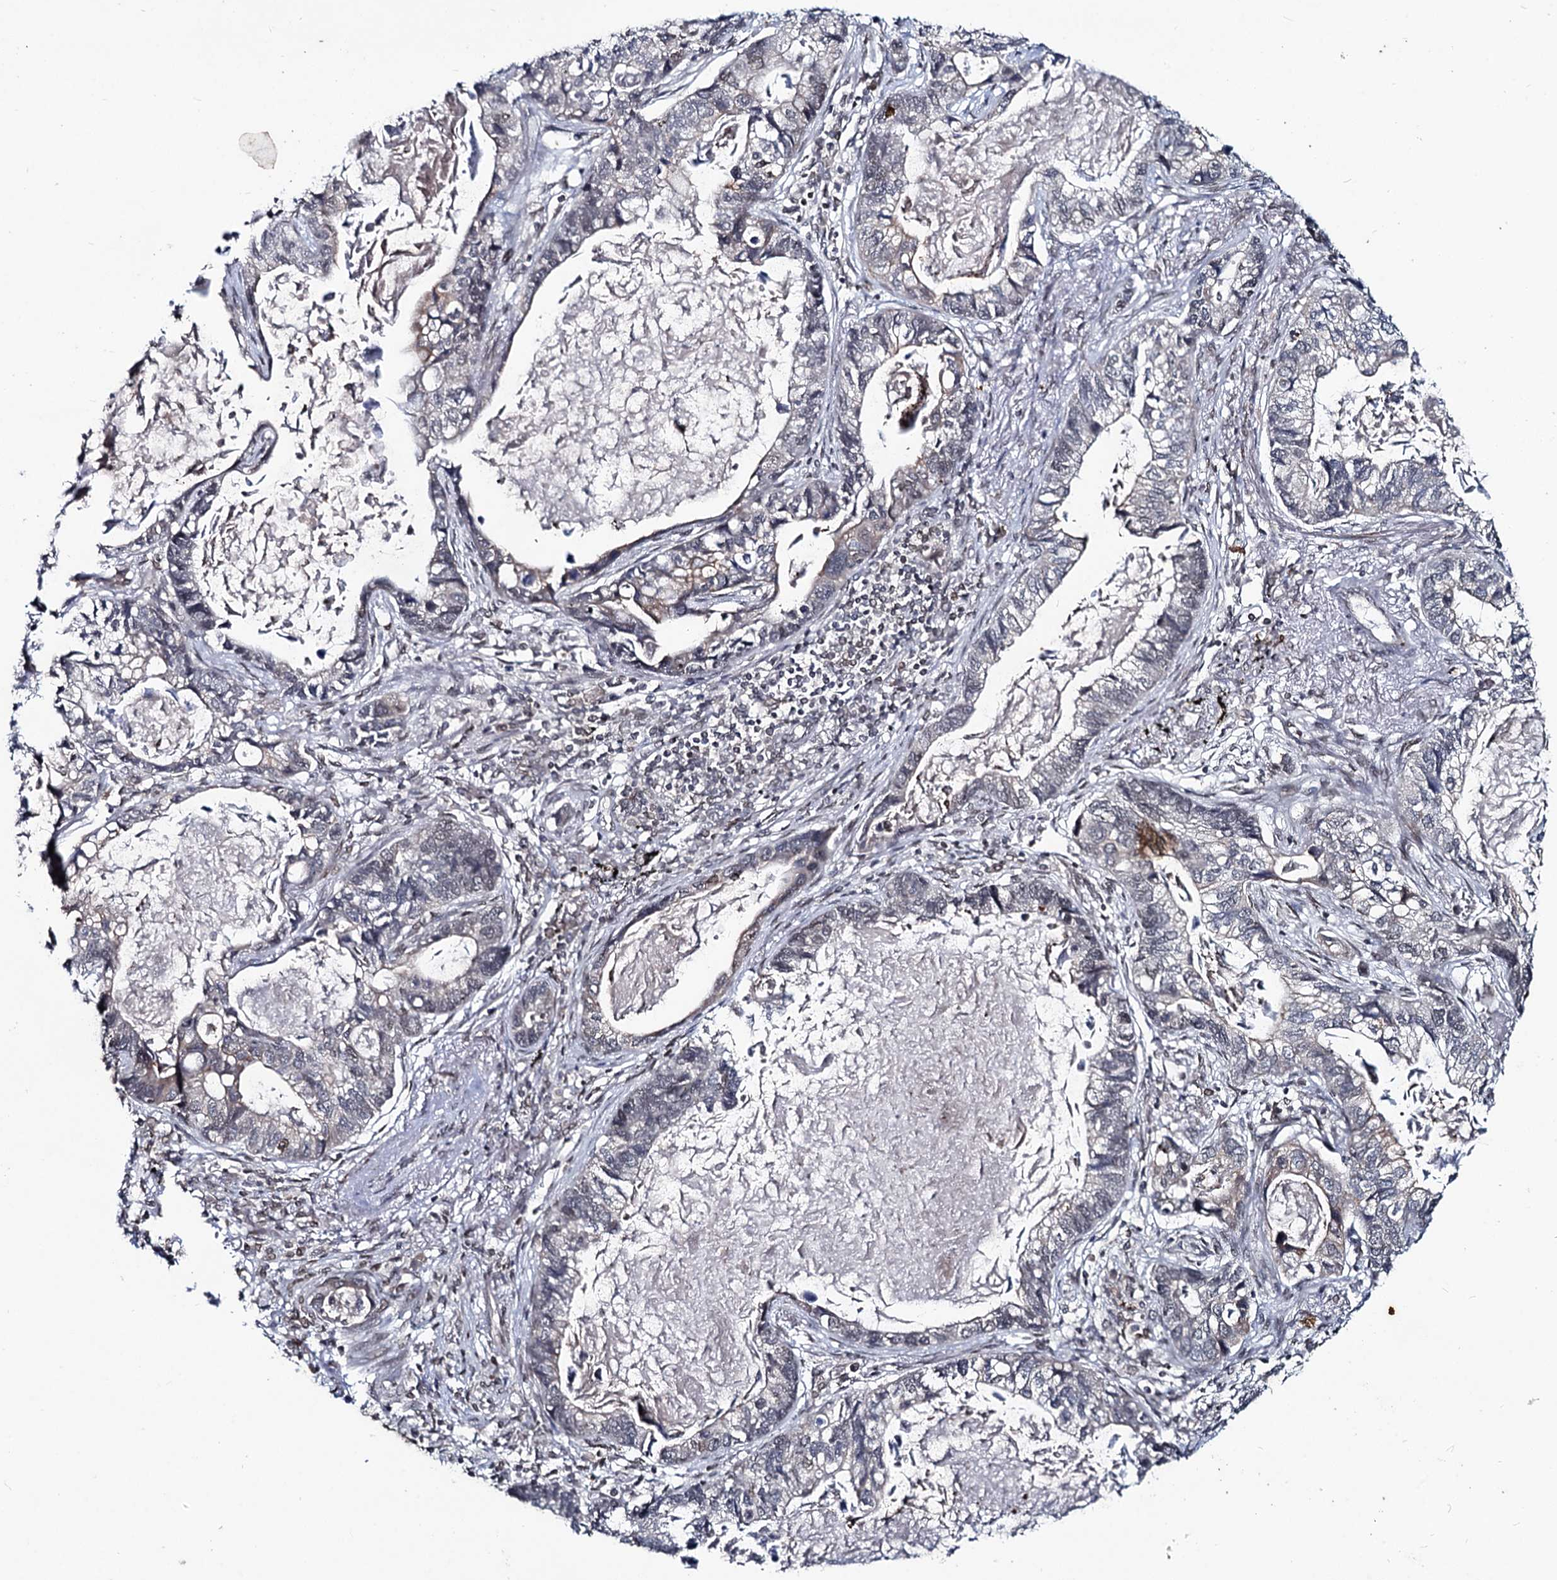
{"staining": {"intensity": "moderate", "quantity": "<25%", "location": "cytoplasmic/membranous,nuclear"}, "tissue": "lung cancer", "cell_type": "Tumor cells", "image_type": "cancer", "snomed": [{"axis": "morphology", "description": "Adenocarcinoma, NOS"}, {"axis": "topography", "description": "Lung"}], "caption": "Immunohistochemistry (IHC) (DAB) staining of lung adenocarcinoma shows moderate cytoplasmic/membranous and nuclear protein staining in approximately <25% of tumor cells.", "gene": "RNF6", "patient": {"sex": "male", "age": 67}}